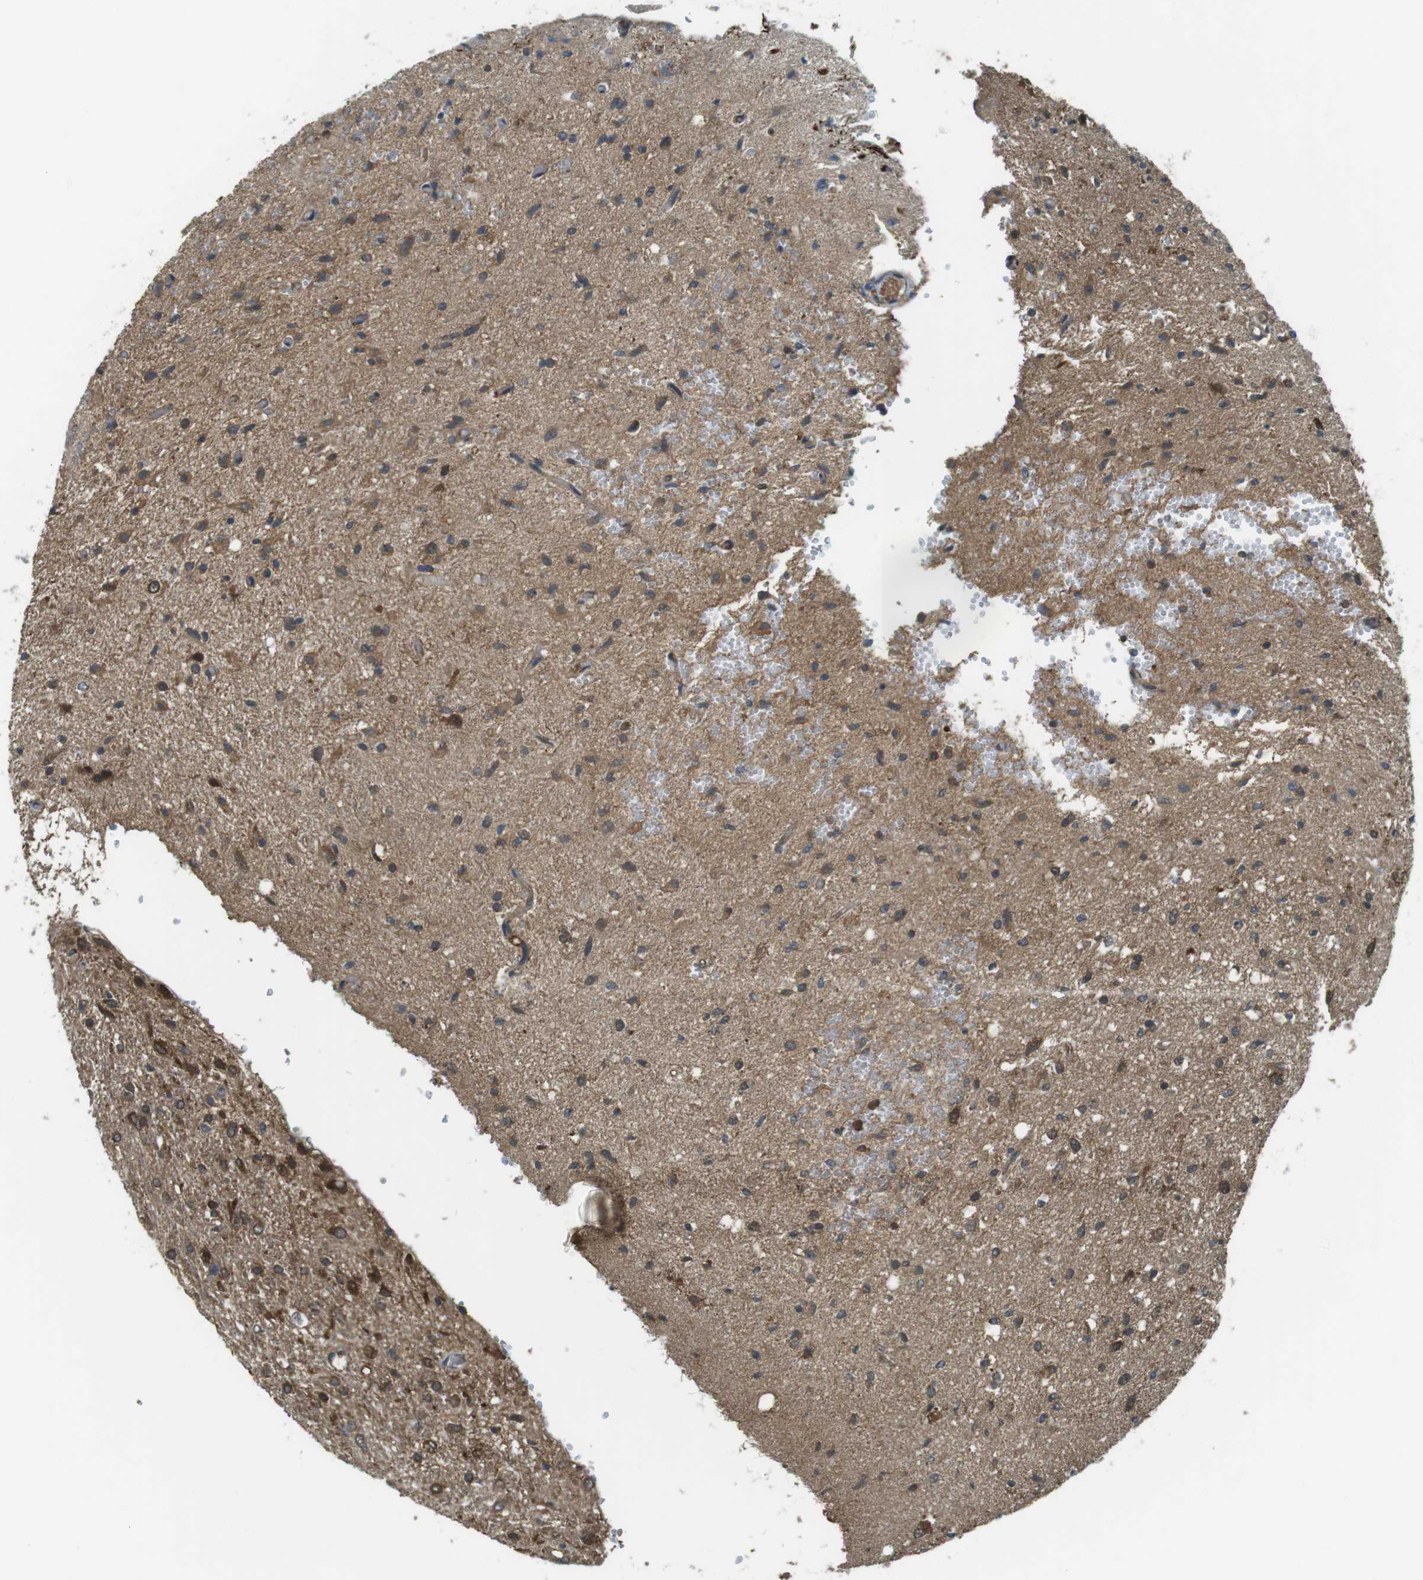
{"staining": {"intensity": "moderate", "quantity": ">75%", "location": "cytoplasmic/membranous"}, "tissue": "glioma", "cell_type": "Tumor cells", "image_type": "cancer", "snomed": [{"axis": "morphology", "description": "Glioma, malignant, Low grade"}, {"axis": "topography", "description": "Brain"}], "caption": "About >75% of tumor cells in malignant low-grade glioma exhibit moderate cytoplasmic/membranous protein expression as visualized by brown immunohistochemical staining.", "gene": "LRRC3B", "patient": {"sex": "male", "age": 77}}